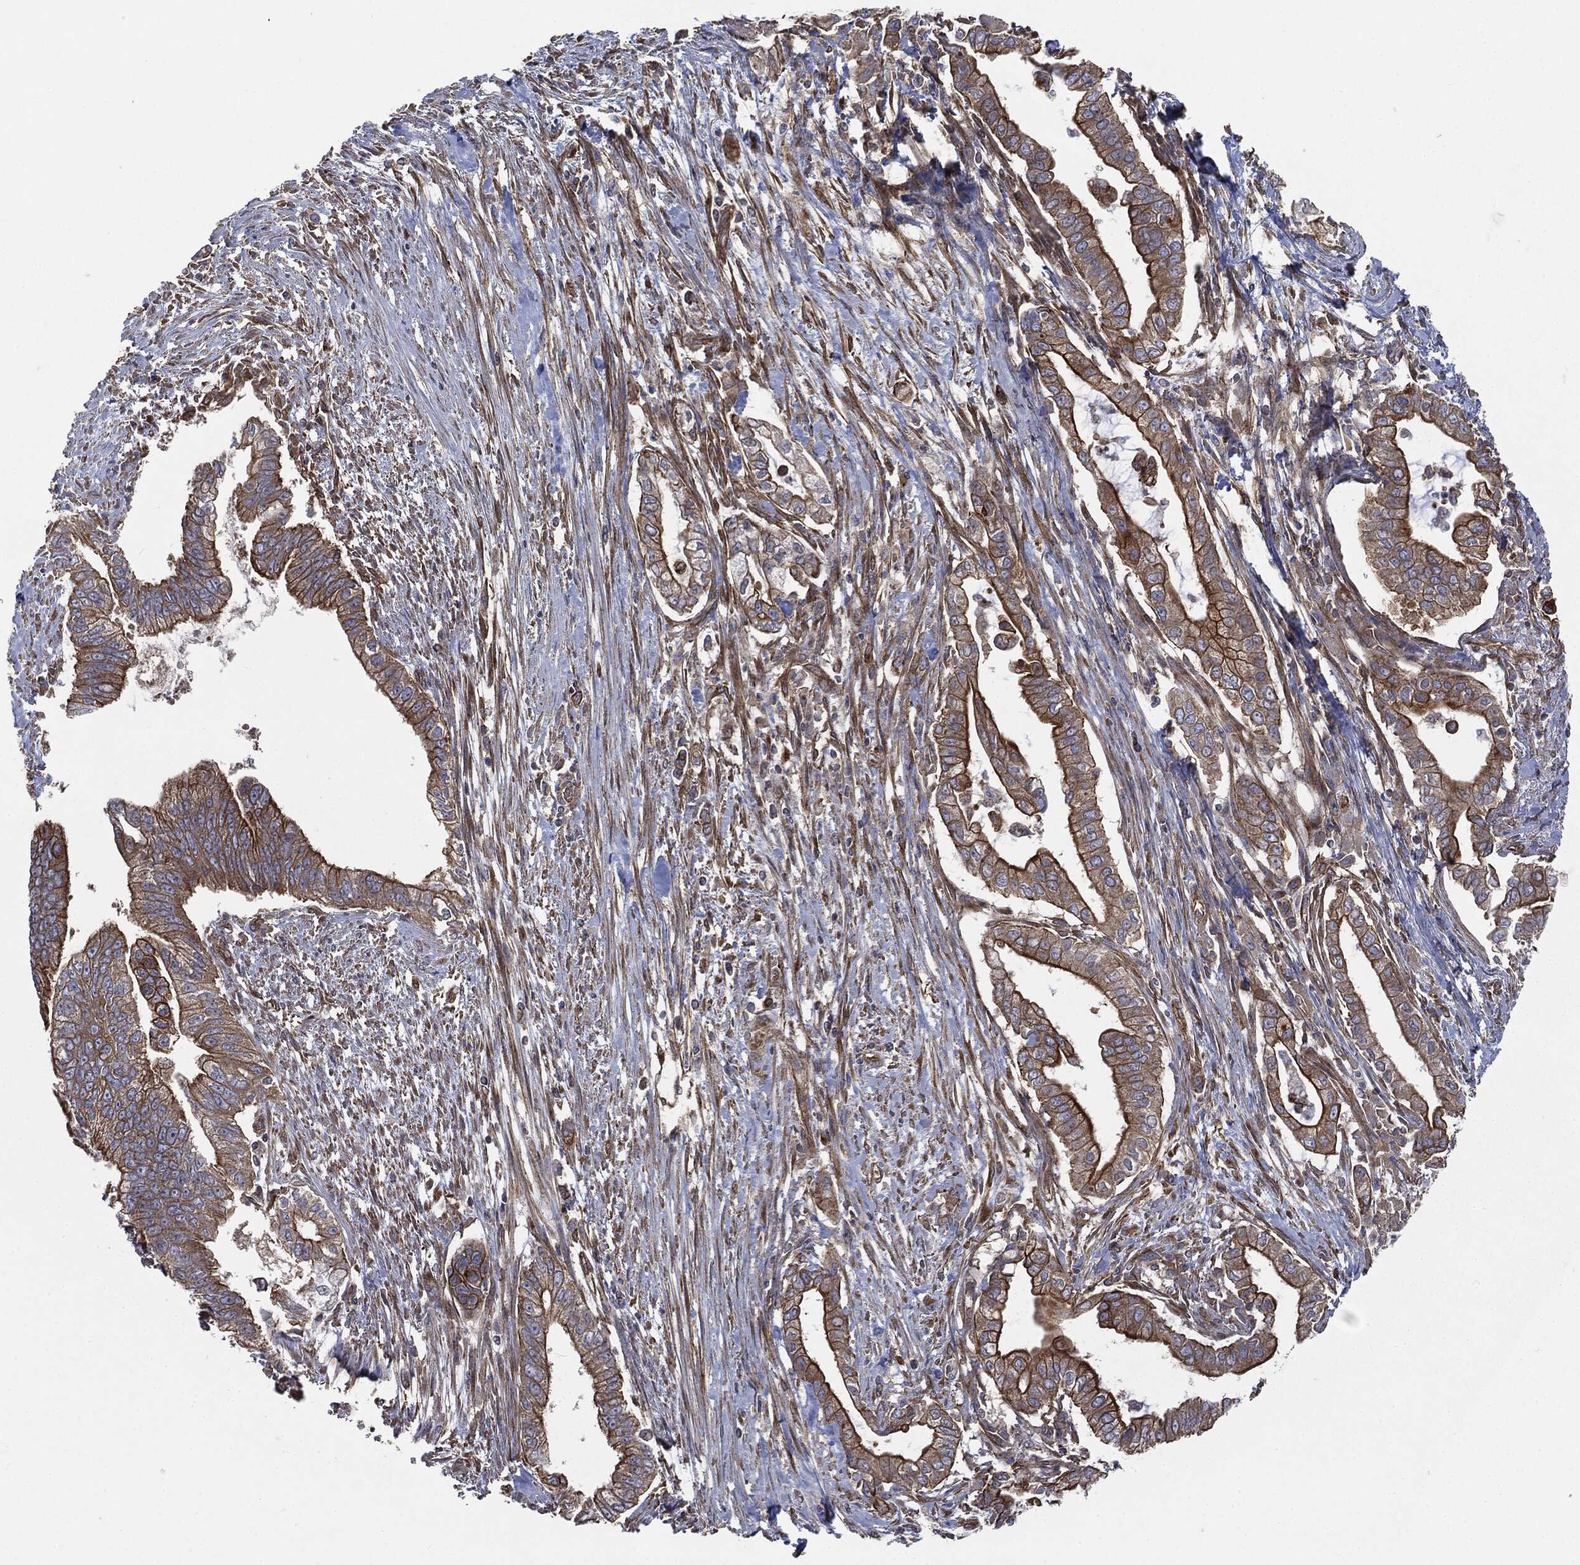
{"staining": {"intensity": "strong", "quantity": ">75%", "location": "cytoplasmic/membranous"}, "tissue": "pancreatic cancer", "cell_type": "Tumor cells", "image_type": "cancer", "snomed": [{"axis": "morphology", "description": "Adenocarcinoma, NOS"}, {"axis": "topography", "description": "Pancreas"}], "caption": "Pancreatic adenocarcinoma stained with a protein marker displays strong staining in tumor cells.", "gene": "EPS15L1", "patient": {"sex": "male", "age": 70}}